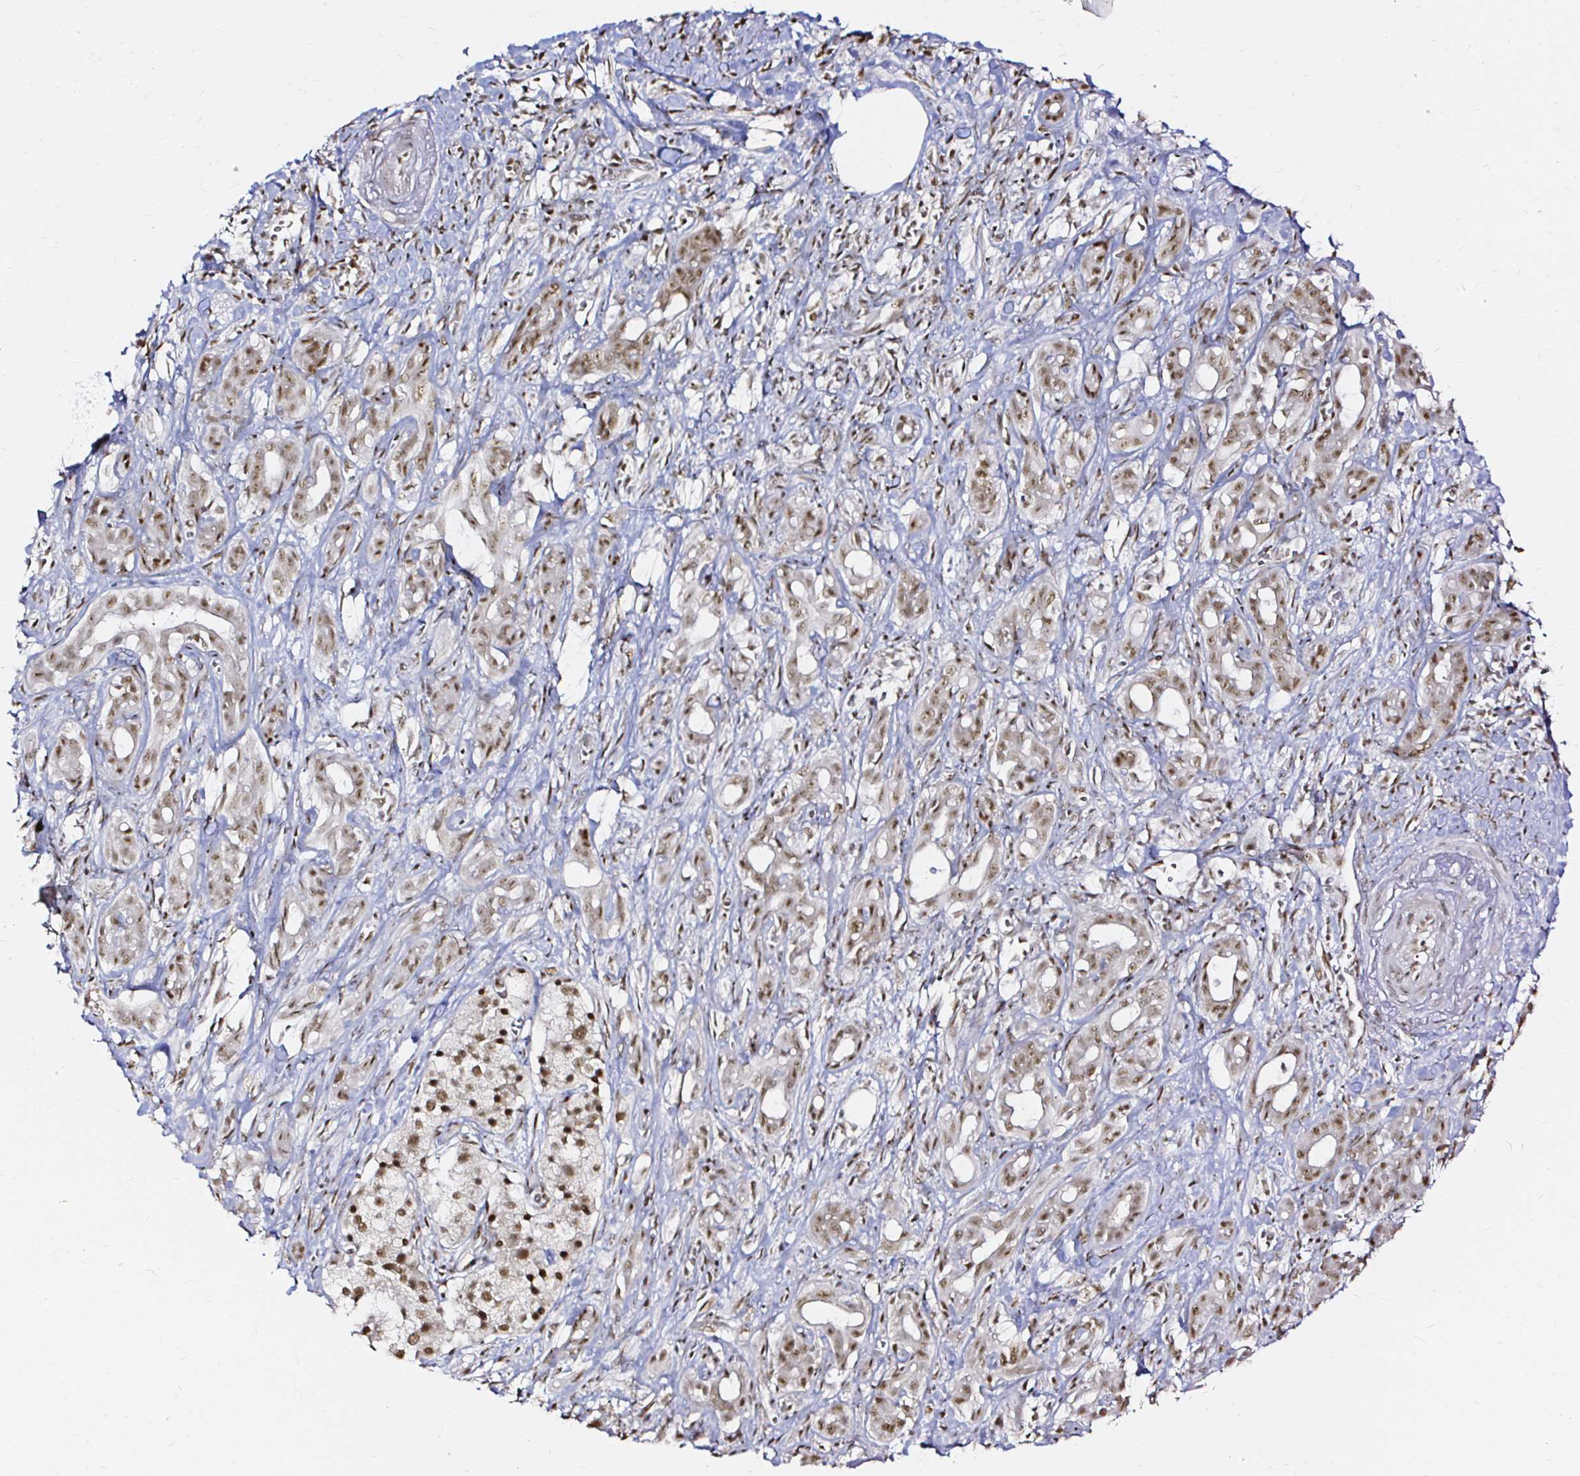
{"staining": {"intensity": "moderate", "quantity": ">75%", "location": "nuclear"}, "tissue": "pancreatic cancer", "cell_type": "Tumor cells", "image_type": "cancer", "snomed": [{"axis": "morphology", "description": "Adenocarcinoma, NOS"}, {"axis": "topography", "description": "Pancreas"}], "caption": "Moderate nuclear expression for a protein is appreciated in approximately >75% of tumor cells of pancreatic adenocarcinoma using immunohistochemistry (IHC).", "gene": "SNRPC", "patient": {"sex": "male", "age": 61}}